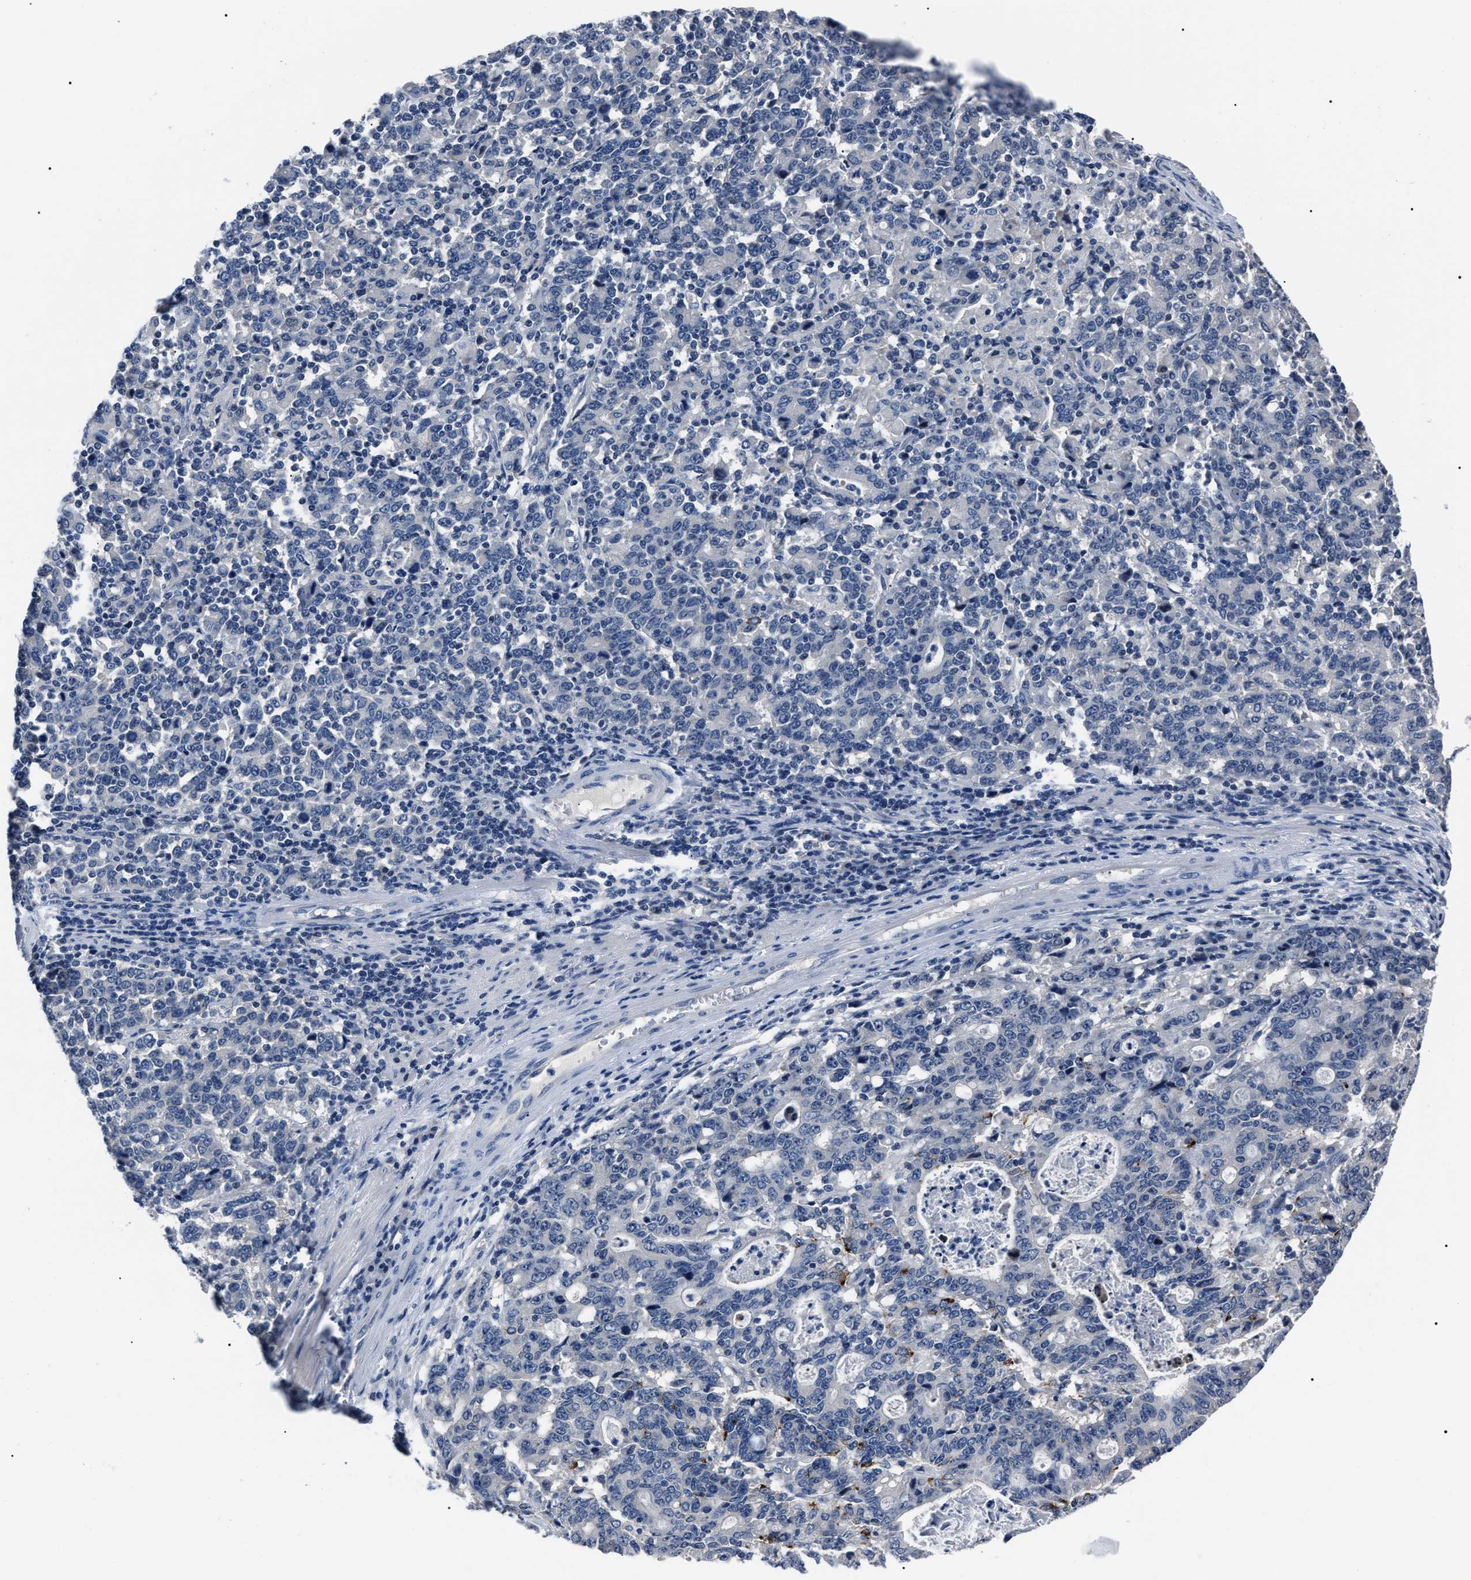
{"staining": {"intensity": "negative", "quantity": "none", "location": "none"}, "tissue": "stomach cancer", "cell_type": "Tumor cells", "image_type": "cancer", "snomed": [{"axis": "morphology", "description": "Adenocarcinoma, NOS"}, {"axis": "topography", "description": "Stomach, upper"}], "caption": "DAB (3,3'-diaminobenzidine) immunohistochemical staining of human stomach adenocarcinoma reveals no significant positivity in tumor cells.", "gene": "LRWD1", "patient": {"sex": "male", "age": 69}}